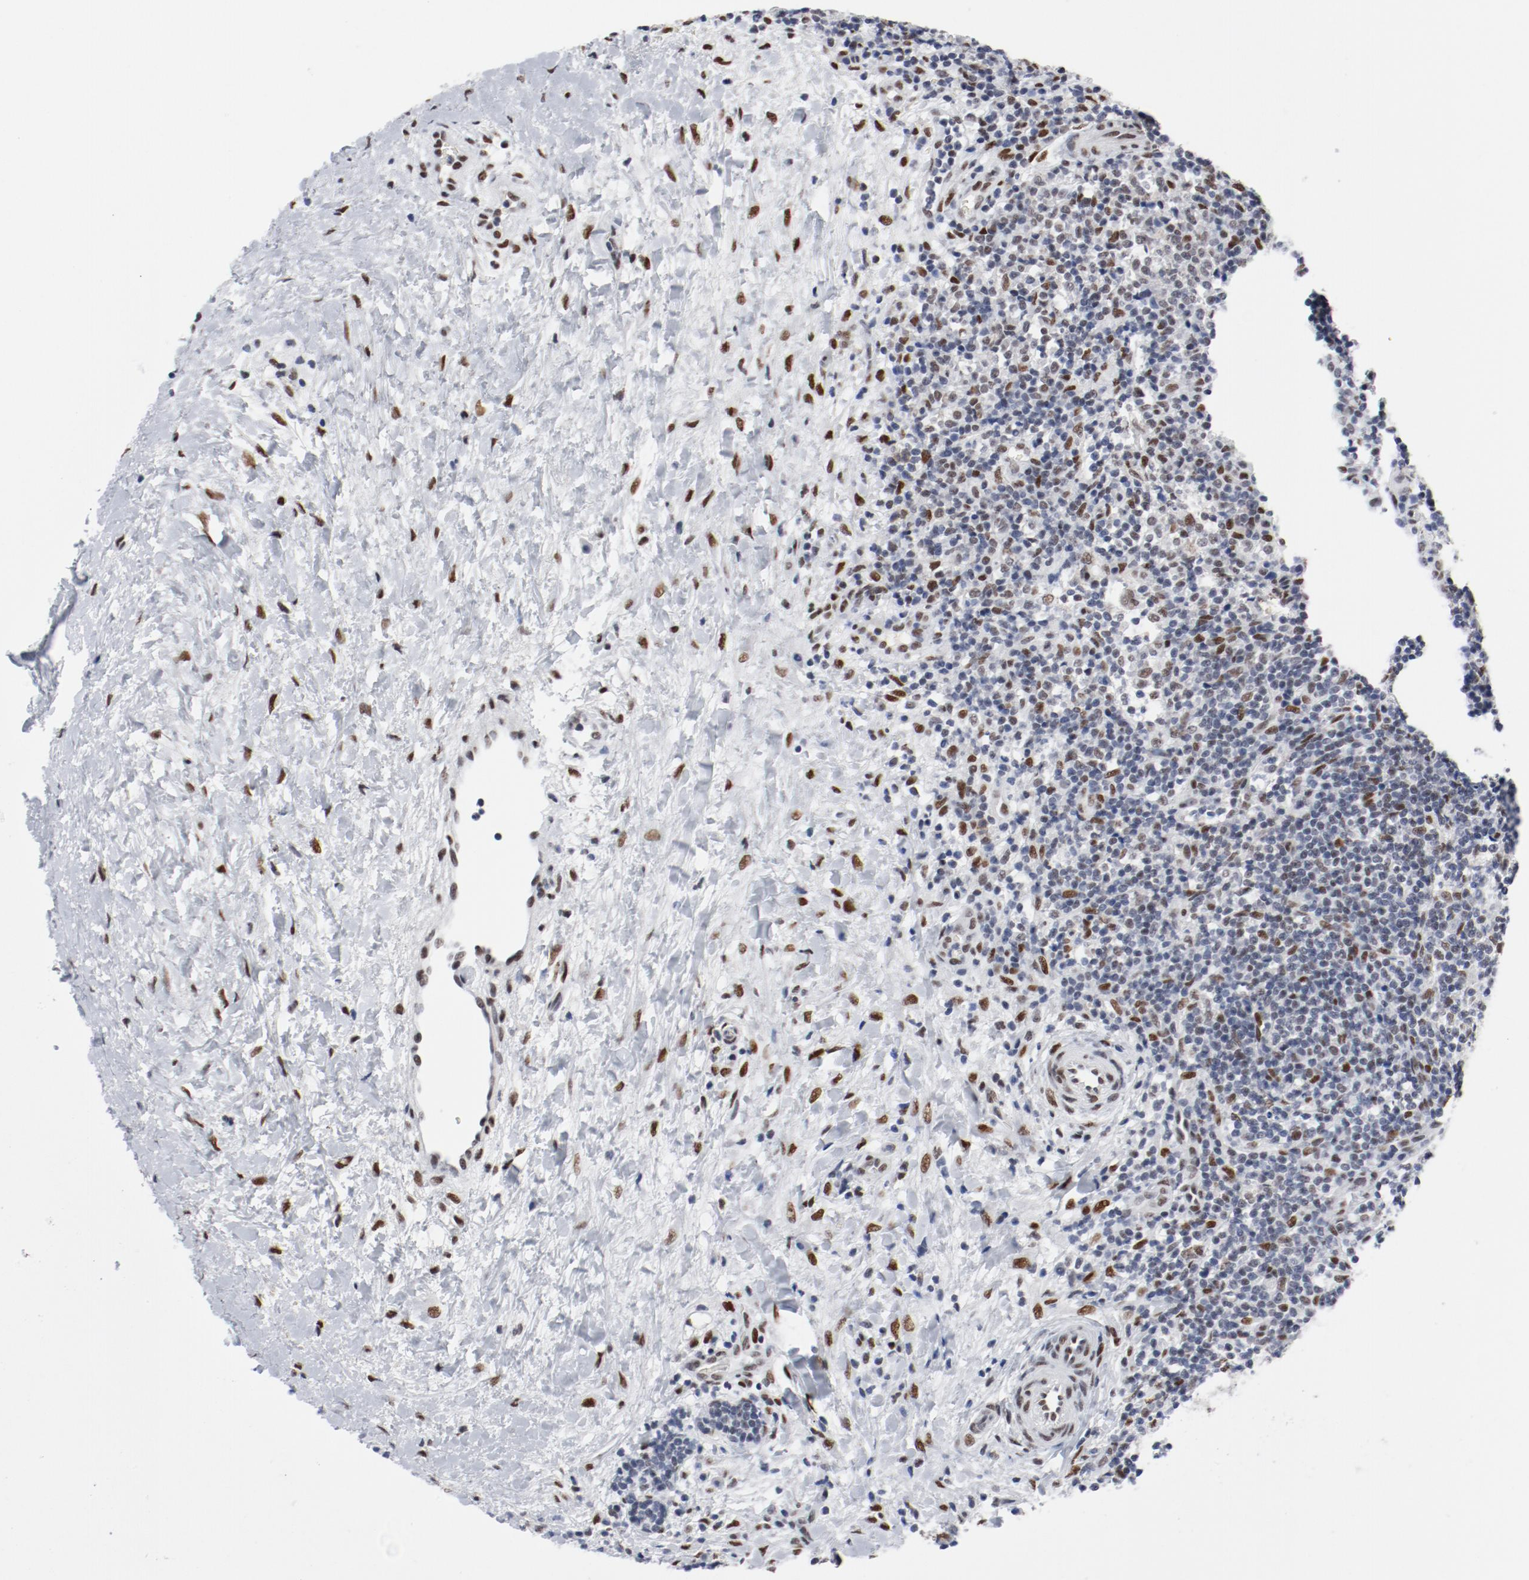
{"staining": {"intensity": "moderate", "quantity": "25%-75%", "location": "nuclear"}, "tissue": "lymphoma", "cell_type": "Tumor cells", "image_type": "cancer", "snomed": [{"axis": "morphology", "description": "Malignant lymphoma, non-Hodgkin's type, Low grade"}, {"axis": "topography", "description": "Lymph node"}], "caption": "Protein expression analysis of human lymphoma reveals moderate nuclear positivity in approximately 25%-75% of tumor cells. (DAB = brown stain, brightfield microscopy at high magnification).", "gene": "ARNT", "patient": {"sex": "female", "age": 76}}